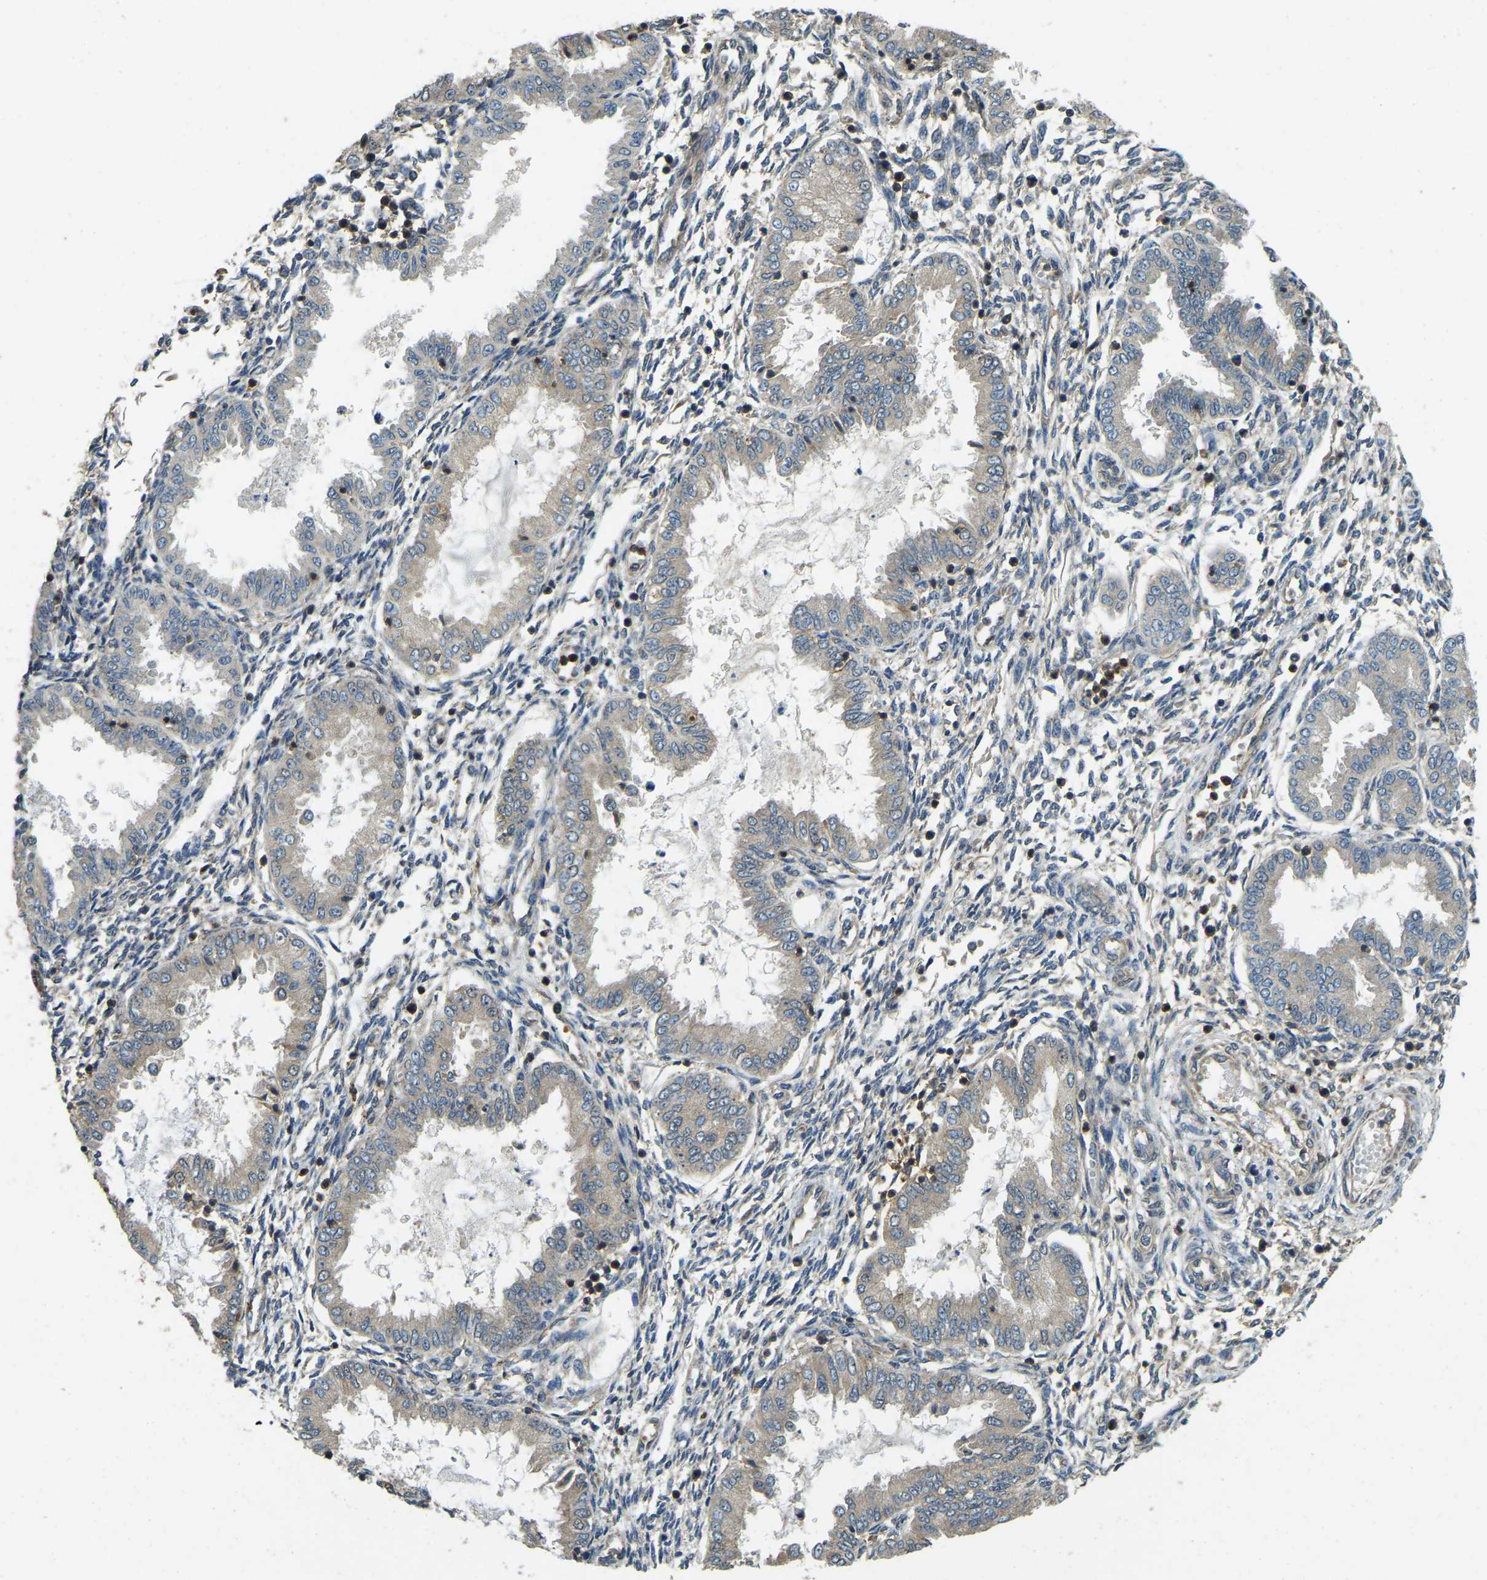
{"staining": {"intensity": "weak", "quantity": "<25%", "location": "cytoplasmic/membranous"}, "tissue": "endometrium", "cell_type": "Cells in endometrial stroma", "image_type": "normal", "snomed": [{"axis": "morphology", "description": "Normal tissue, NOS"}, {"axis": "topography", "description": "Endometrium"}], "caption": "Immunohistochemistry histopathology image of normal human endometrium stained for a protein (brown), which exhibits no positivity in cells in endometrial stroma. The staining was performed using DAB to visualize the protein expression in brown, while the nuclei were stained in blue with hematoxylin (Magnification: 20x).", "gene": "ATP8B1", "patient": {"sex": "female", "age": 33}}